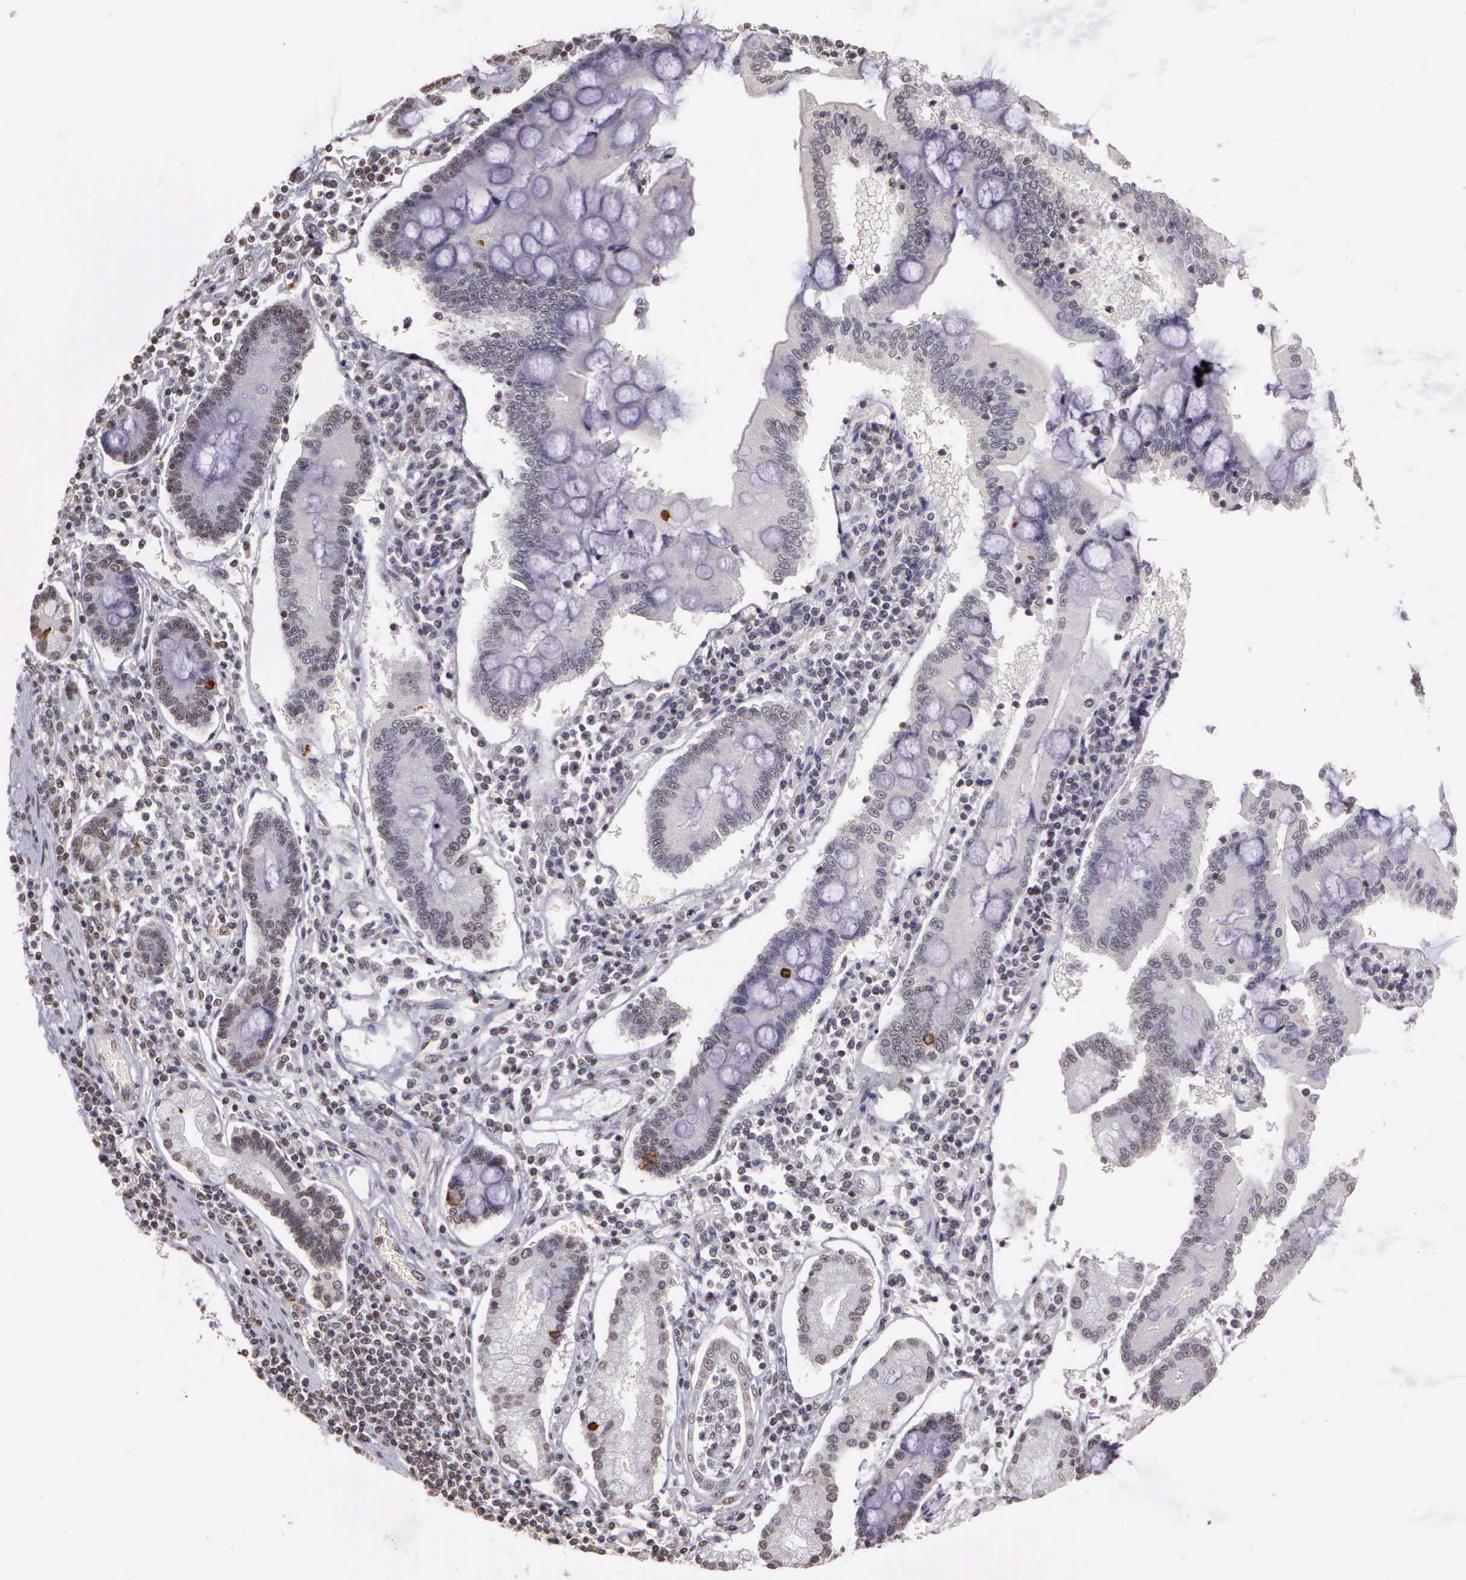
{"staining": {"intensity": "negative", "quantity": "none", "location": "none"}, "tissue": "pancreatic cancer", "cell_type": "Tumor cells", "image_type": "cancer", "snomed": [{"axis": "morphology", "description": "Adenocarcinoma, NOS"}, {"axis": "topography", "description": "Pancreas"}], "caption": "Tumor cells are negative for protein expression in human adenocarcinoma (pancreatic).", "gene": "ARMCX5", "patient": {"sex": "female", "age": 57}}